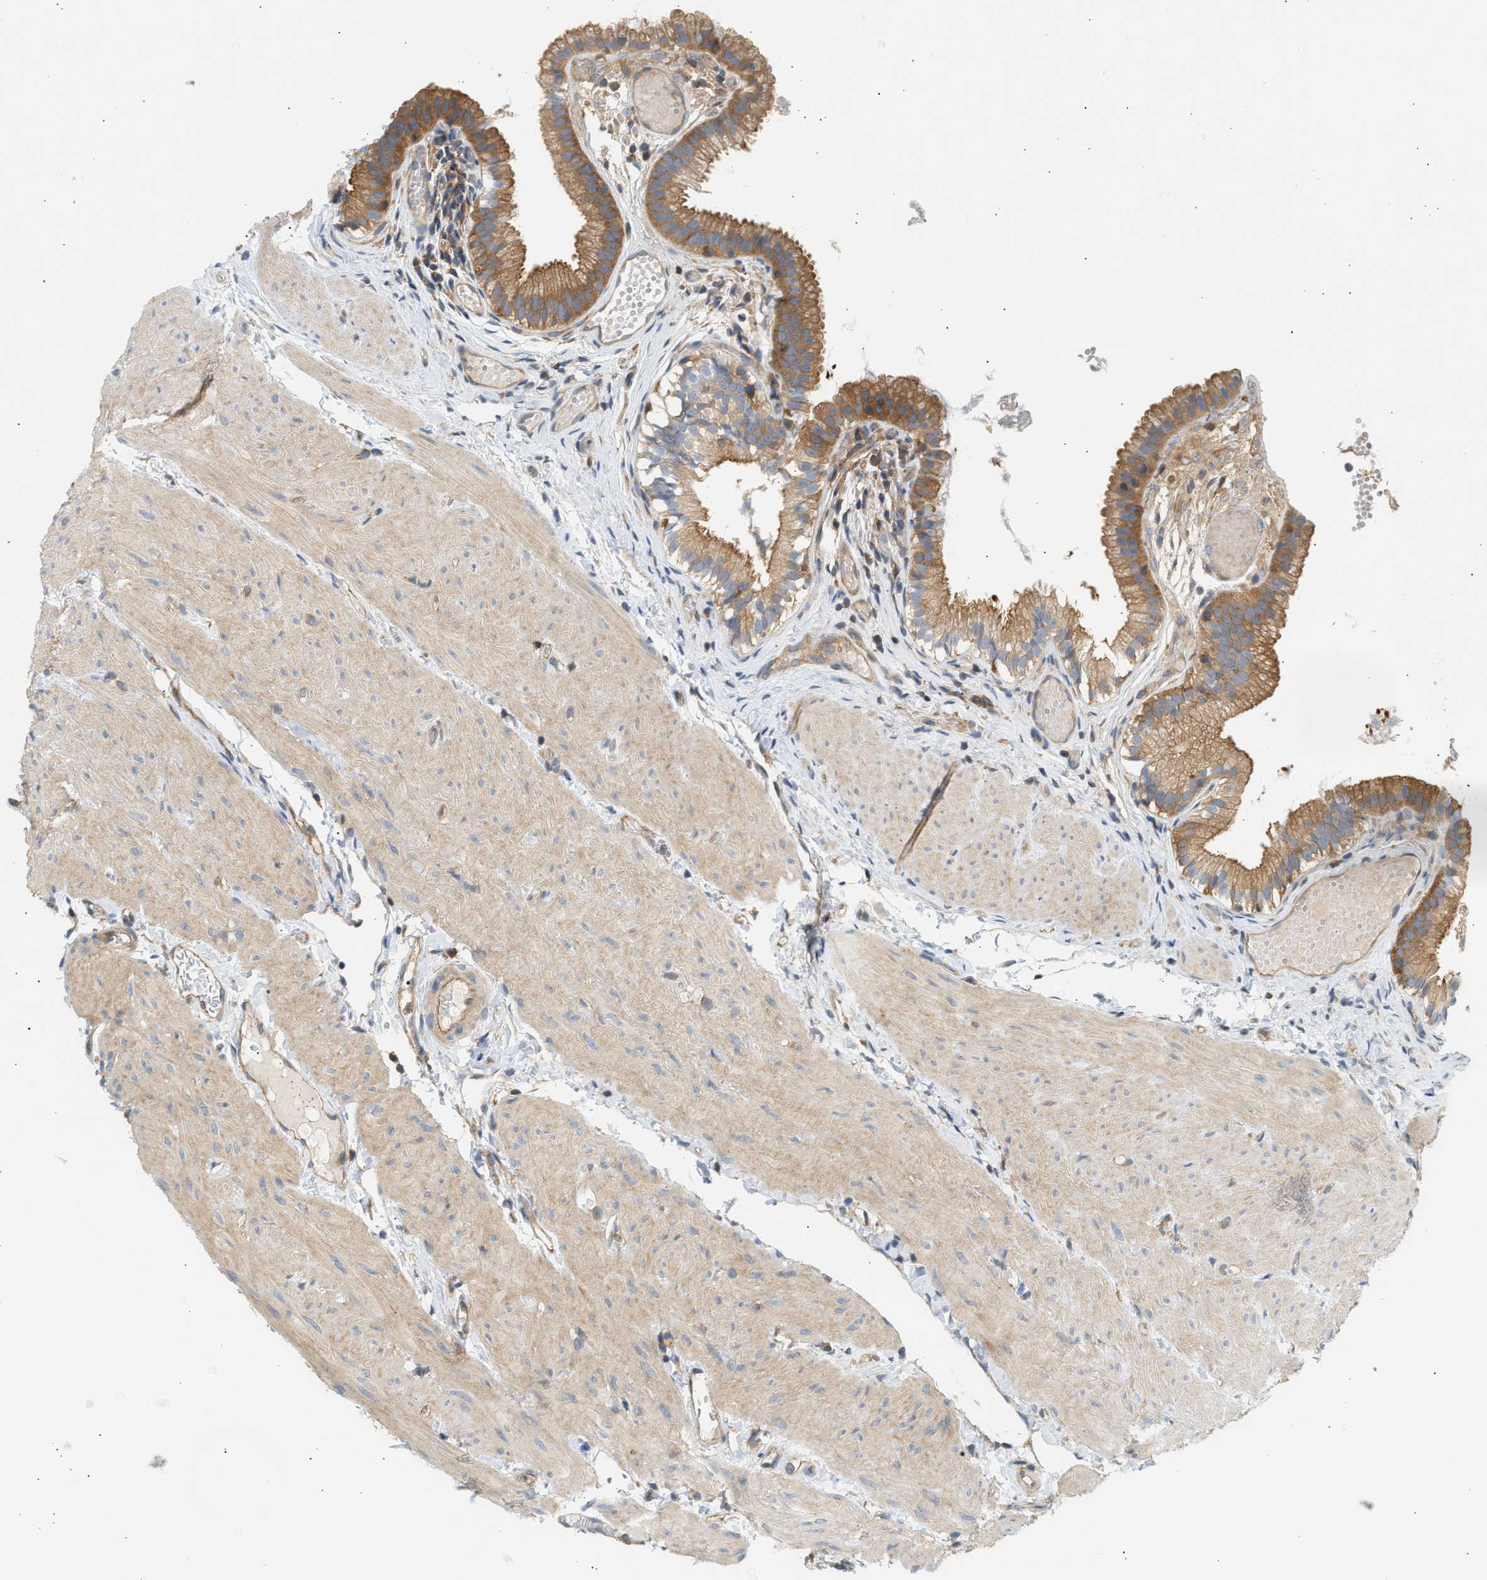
{"staining": {"intensity": "moderate", "quantity": ">75%", "location": "cytoplasmic/membranous"}, "tissue": "gallbladder", "cell_type": "Glandular cells", "image_type": "normal", "snomed": [{"axis": "morphology", "description": "Normal tissue, NOS"}, {"axis": "topography", "description": "Gallbladder"}], "caption": "The image shows staining of normal gallbladder, revealing moderate cytoplasmic/membranous protein expression (brown color) within glandular cells. The staining is performed using DAB (3,3'-diaminobenzidine) brown chromogen to label protein expression. The nuclei are counter-stained blue using hematoxylin.", "gene": "PAFAH1B1", "patient": {"sex": "female", "age": 26}}